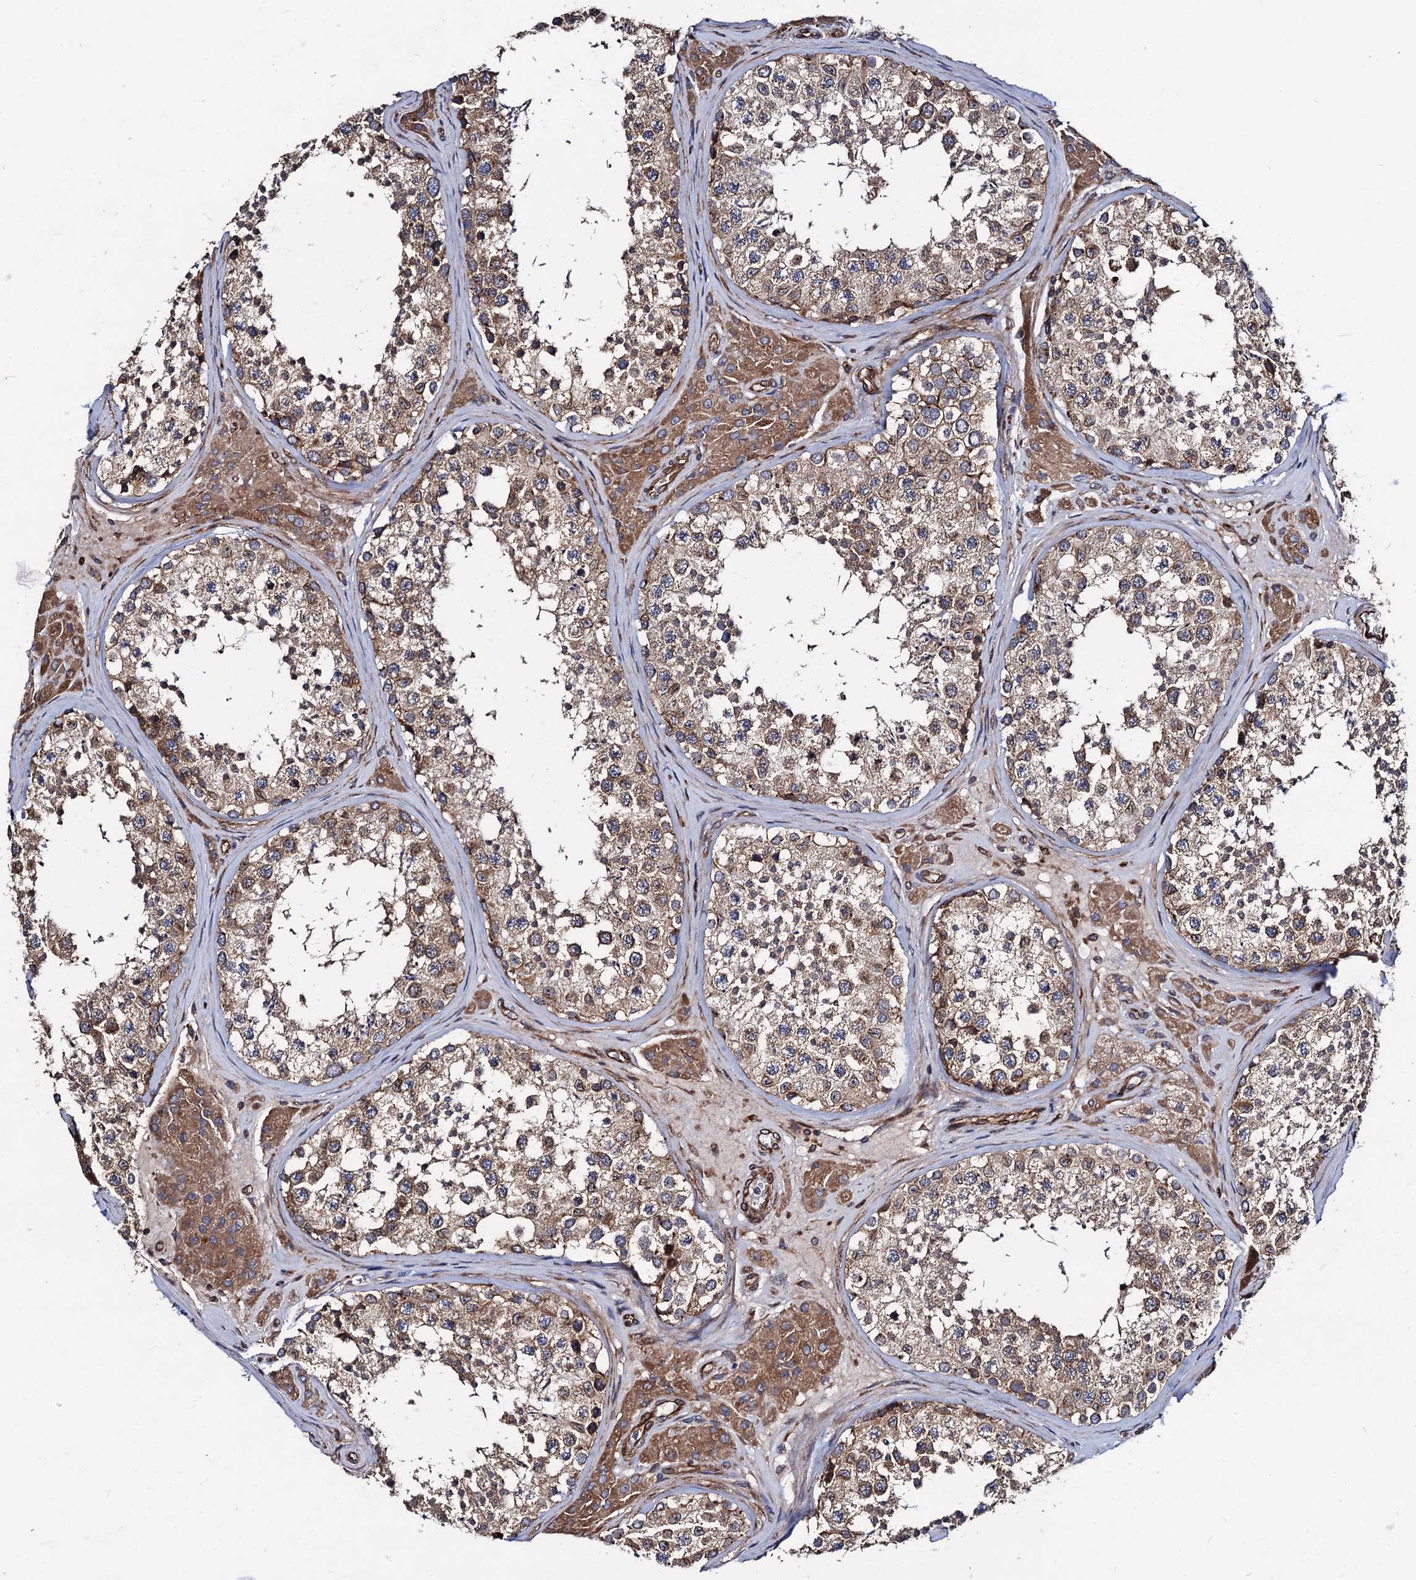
{"staining": {"intensity": "moderate", "quantity": ">75%", "location": "cytoplasmic/membranous"}, "tissue": "testis", "cell_type": "Cells in seminiferous ducts", "image_type": "normal", "snomed": [{"axis": "morphology", "description": "Normal tissue, NOS"}, {"axis": "topography", "description": "Testis"}], "caption": "Benign testis demonstrates moderate cytoplasmic/membranous expression in about >75% of cells in seminiferous ducts.", "gene": "CIP2A", "patient": {"sex": "male", "age": 46}}